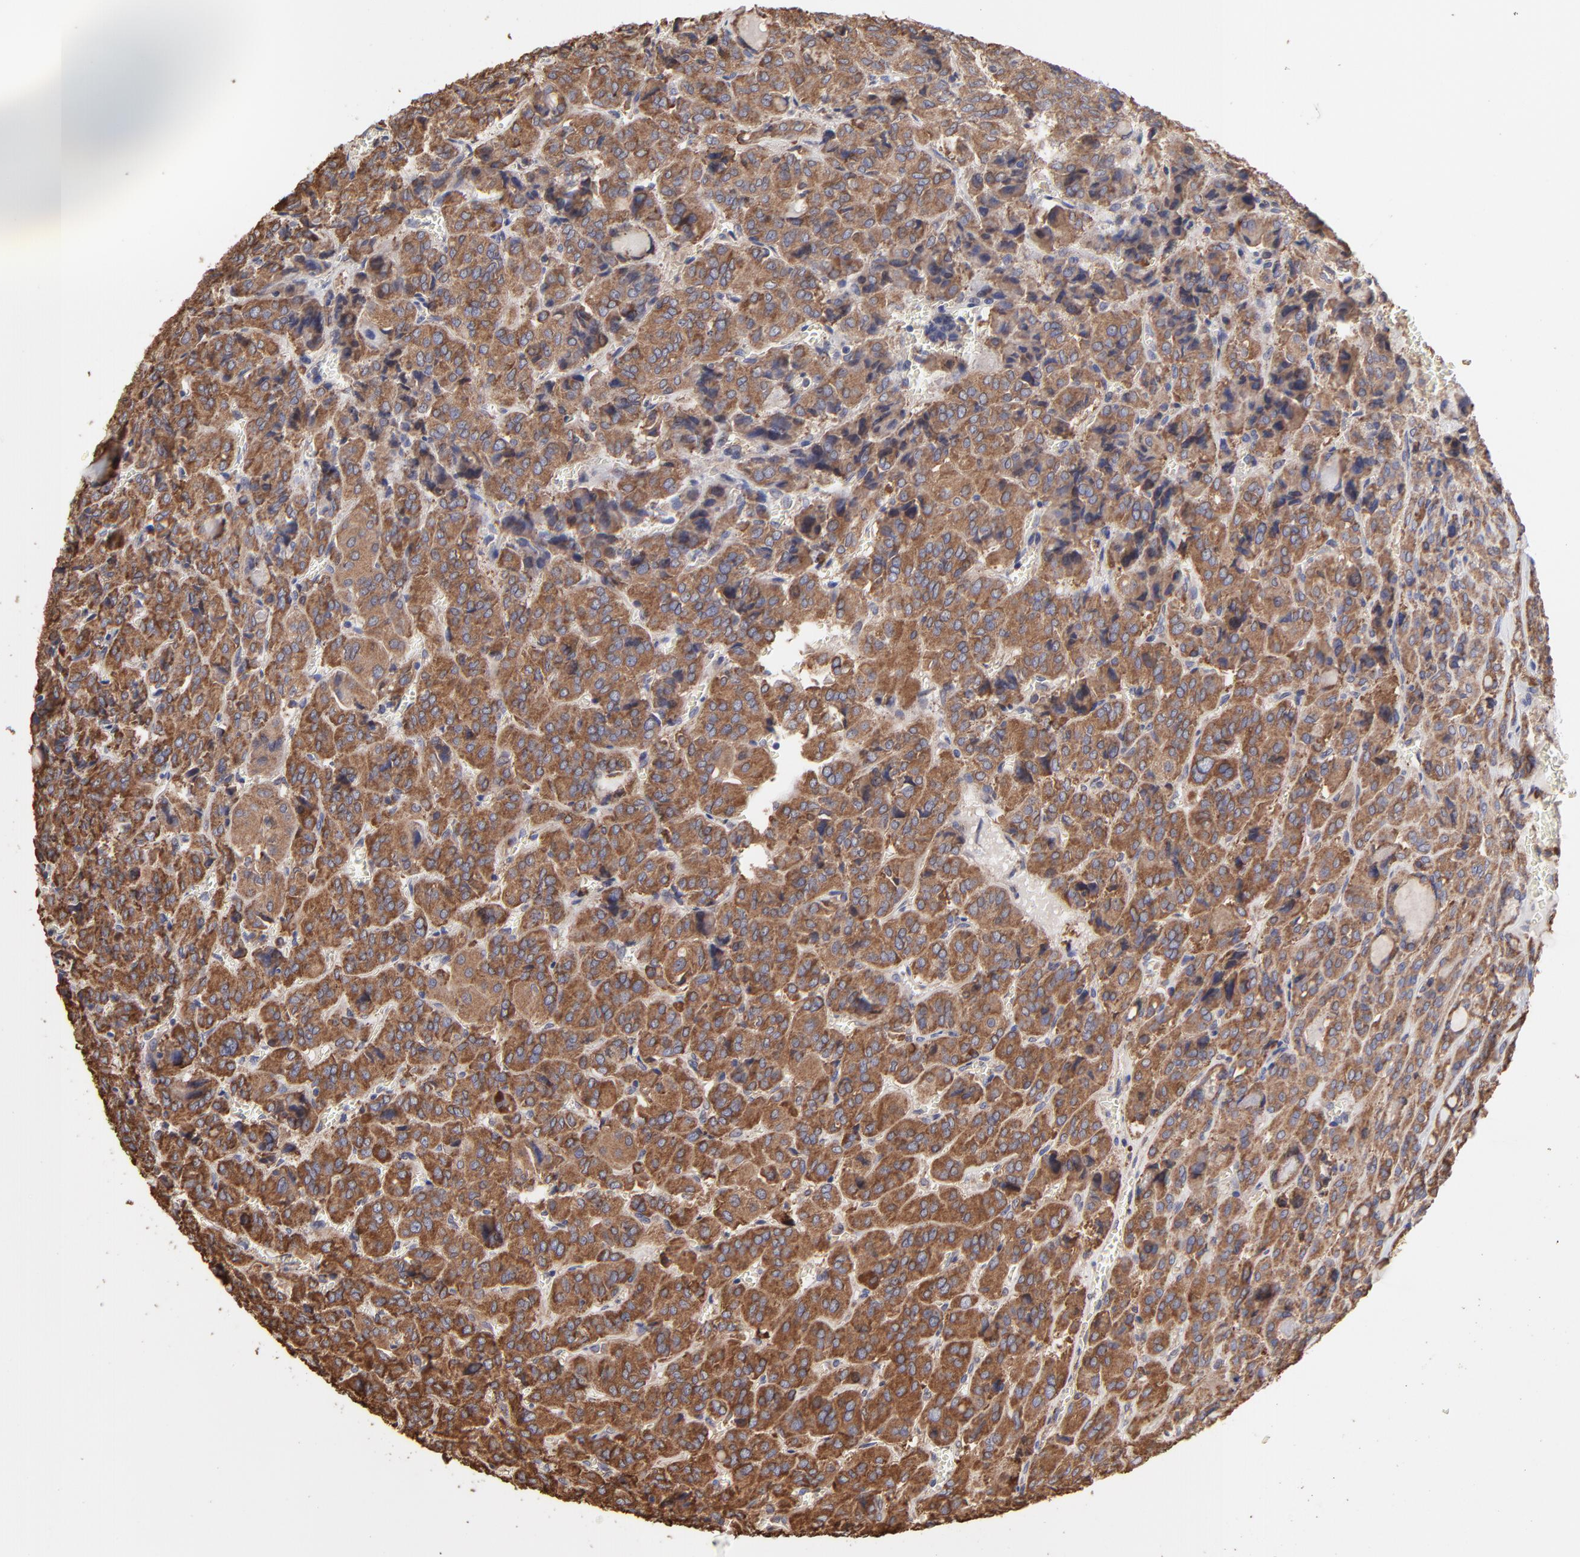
{"staining": {"intensity": "strong", "quantity": ">75%", "location": "cytoplasmic/membranous"}, "tissue": "thyroid cancer", "cell_type": "Tumor cells", "image_type": "cancer", "snomed": [{"axis": "morphology", "description": "Follicular adenoma carcinoma, NOS"}, {"axis": "topography", "description": "Thyroid gland"}], "caption": "Tumor cells reveal strong cytoplasmic/membranous positivity in about >75% of cells in thyroid cancer (follicular adenoma carcinoma). Nuclei are stained in blue.", "gene": "PFKM", "patient": {"sex": "female", "age": 71}}